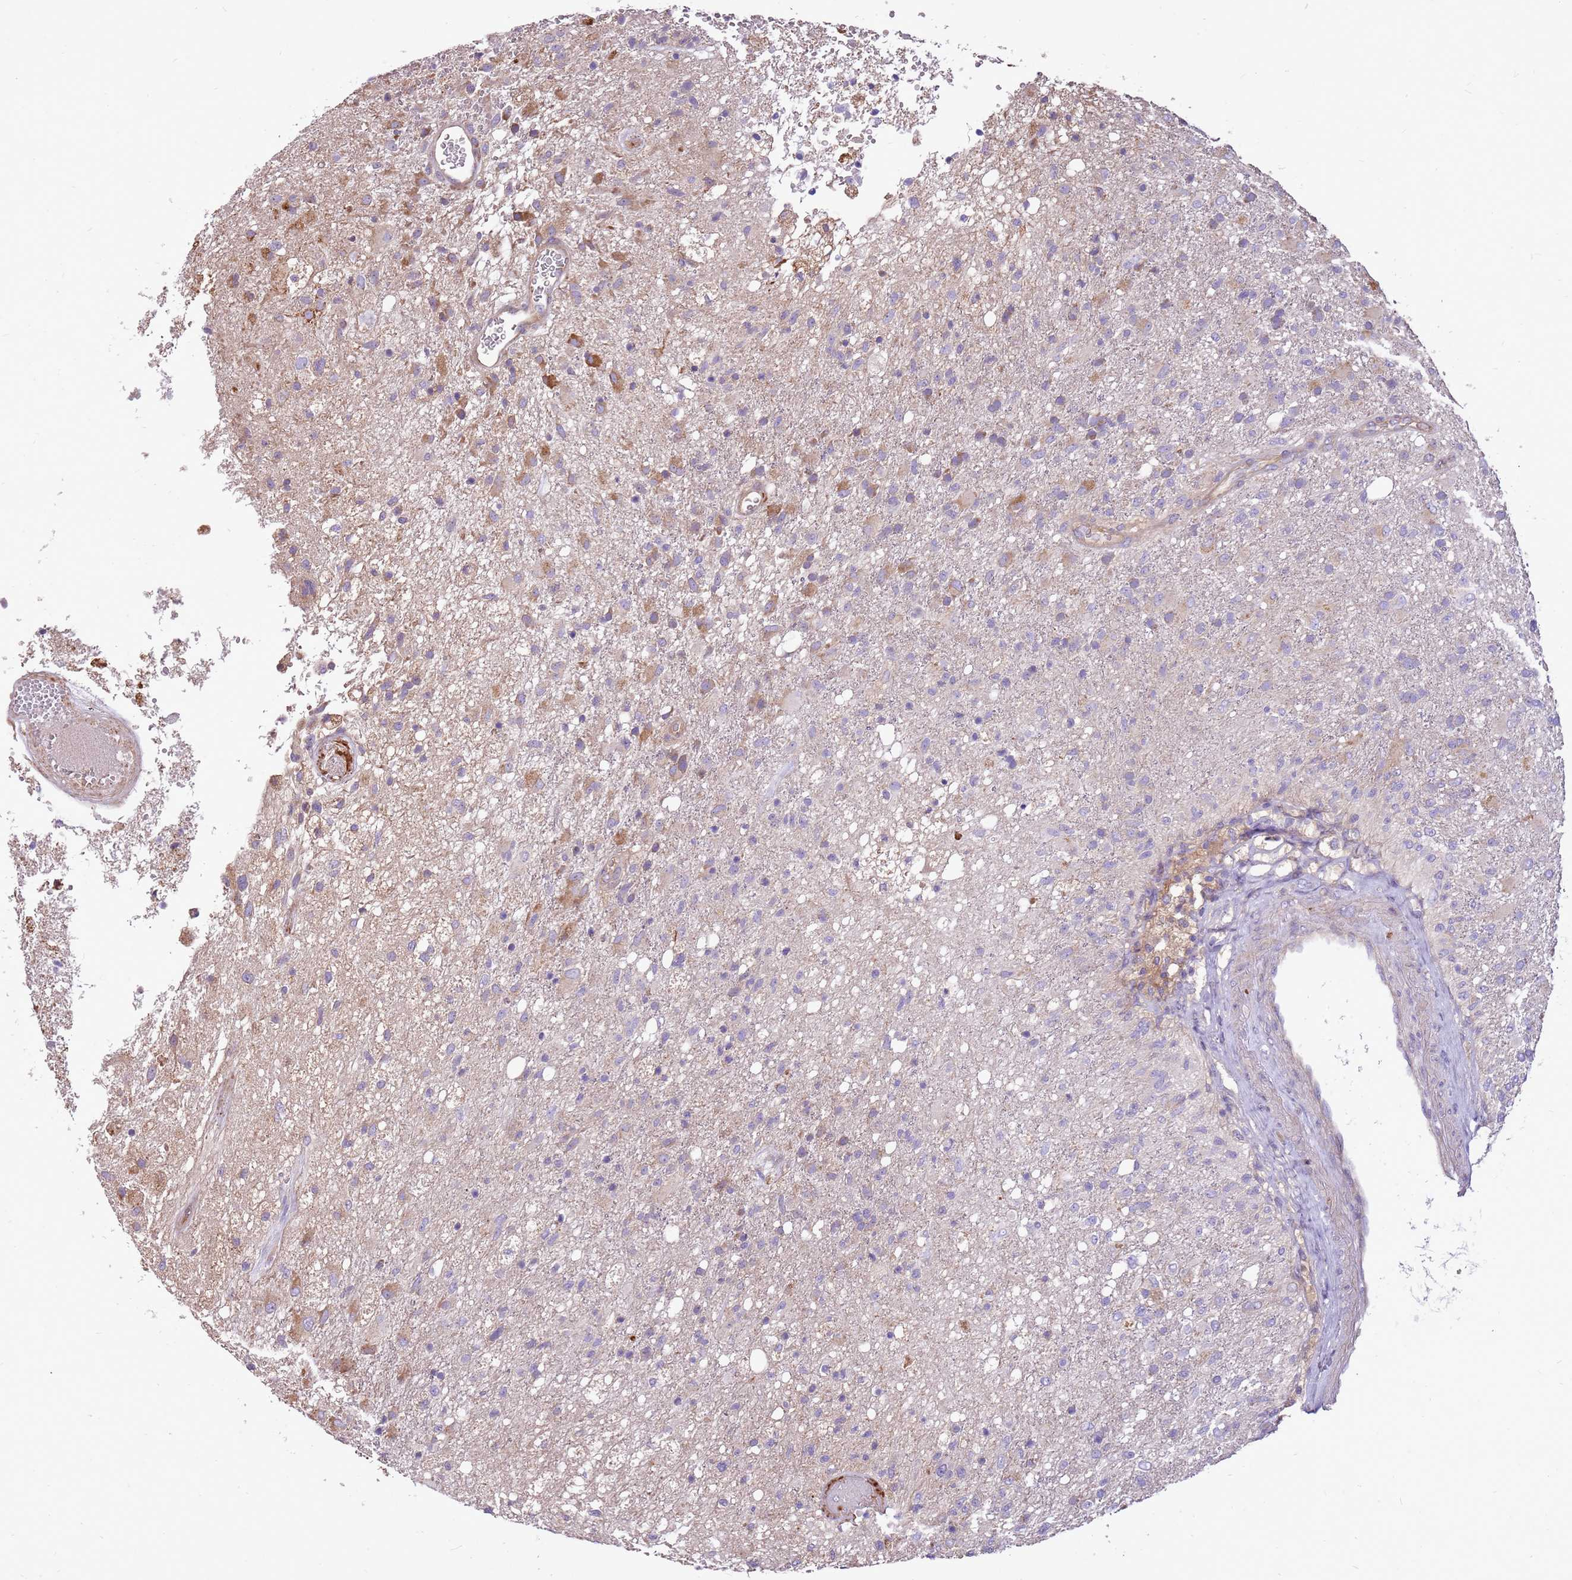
{"staining": {"intensity": "negative", "quantity": "none", "location": "none"}, "tissue": "glioma", "cell_type": "Tumor cells", "image_type": "cancer", "snomed": [{"axis": "morphology", "description": "Glioma, malignant, High grade"}, {"axis": "topography", "description": "Brain"}], "caption": "A high-resolution photomicrograph shows immunohistochemistry (IHC) staining of glioma, which displays no significant expression in tumor cells. (Stains: DAB immunohistochemistry (IHC) with hematoxylin counter stain, Microscopy: brightfield microscopy at high magnification).", "gene": "WASHC4", "patient": {"sex": "female", "age": 74}}